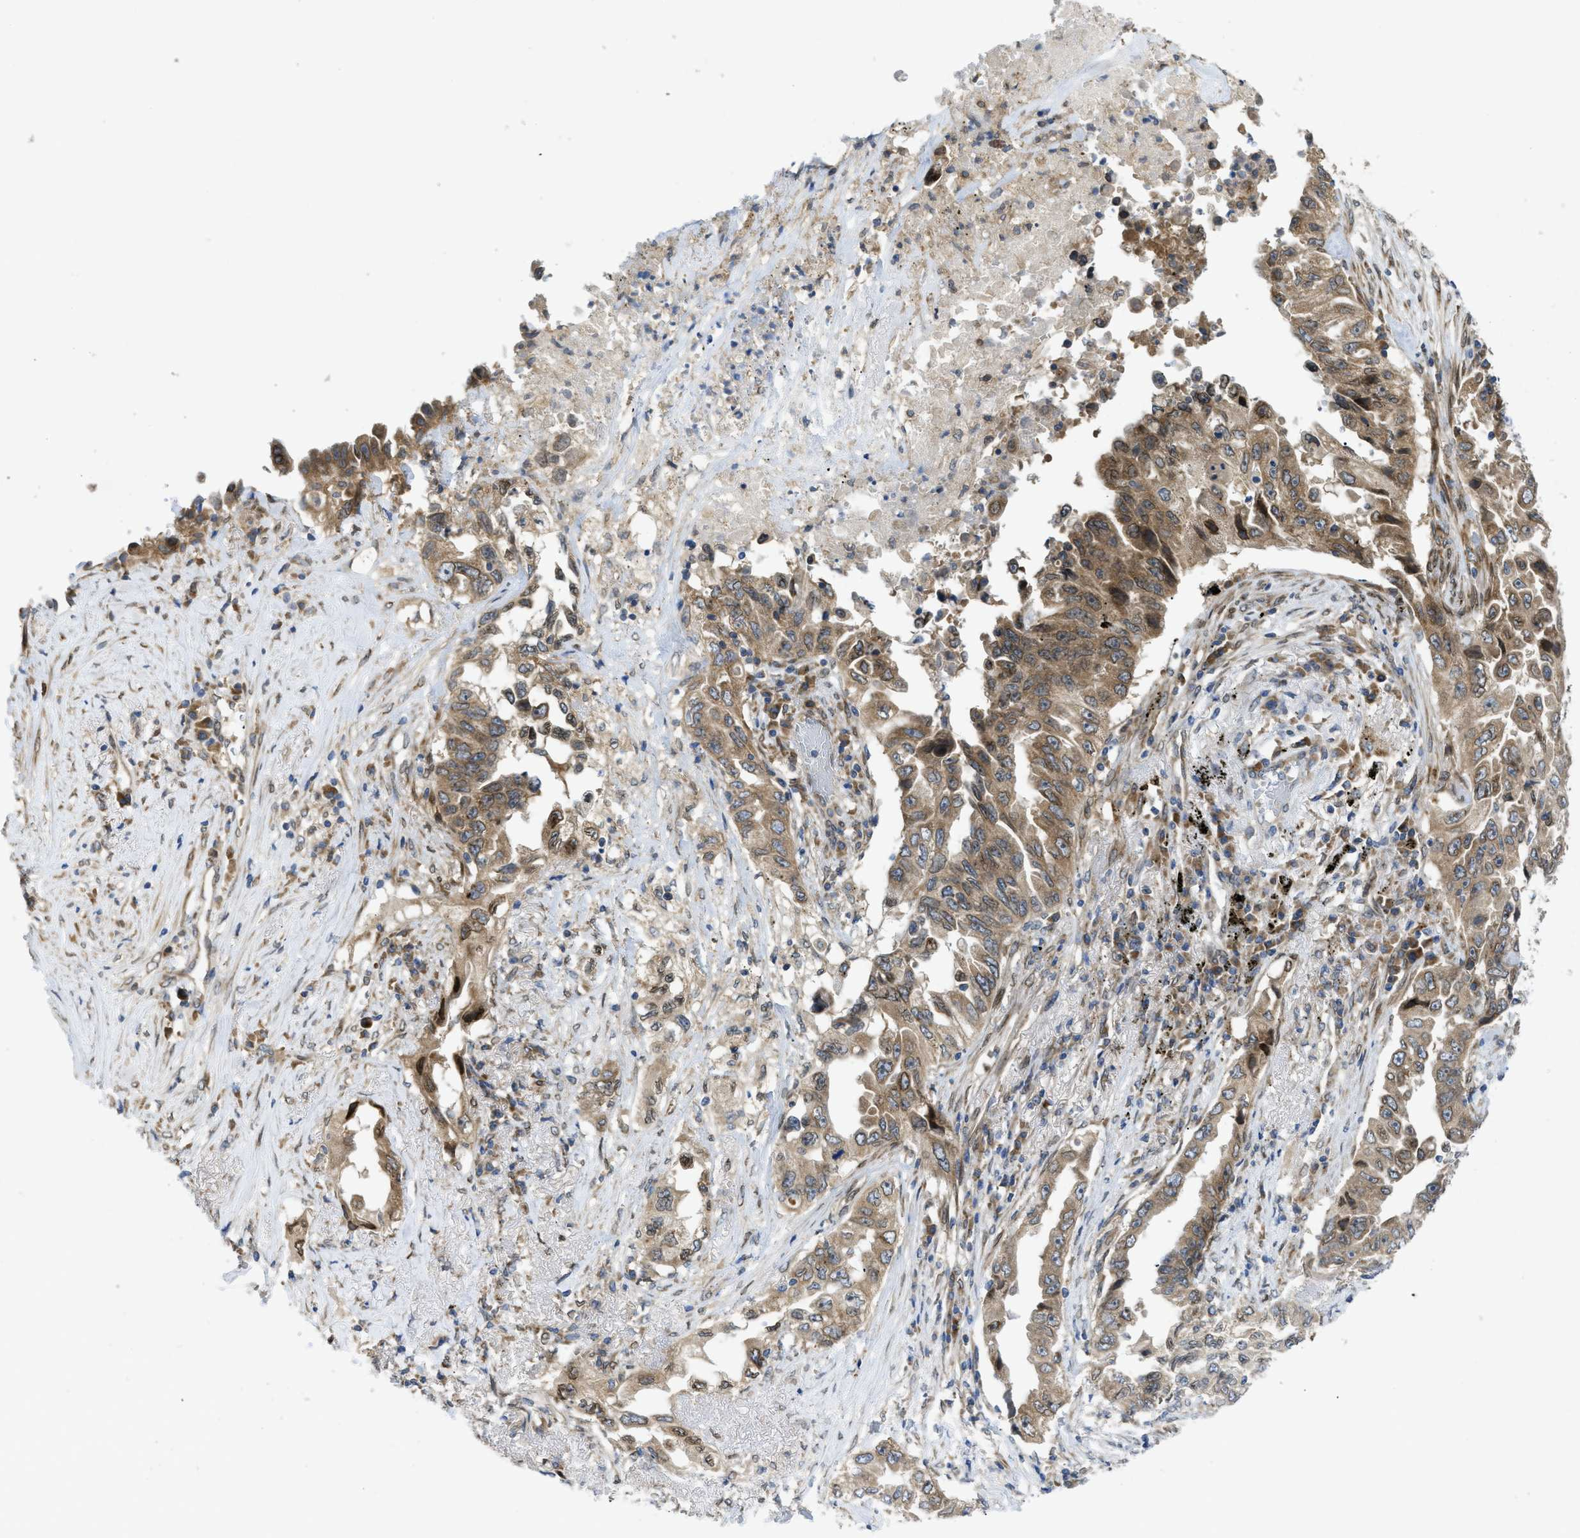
{"staining": {"intensity": "moderate", "quantity": ">75%", "location": "cytoplasmic/membranous"}, "tissue": "lung cancer", "cell_type": "Tumor cells", "image_type": "cancer", "snomed": [{"axis": "morphology", "description": "Adenocarcinoma, NOS"}, {"axis": "topography", "description": "Lung"}], "caption": "Immunohistochemical staining of adenocarcinoma (lung) displays medium levels of moderate cytoplasmic/membranous positivity in approximately >75% of tumor cells. Nuclei are stained in blue.", "gene": "EIF2AK3", "patient": {"sex": "female", "age": 51}}